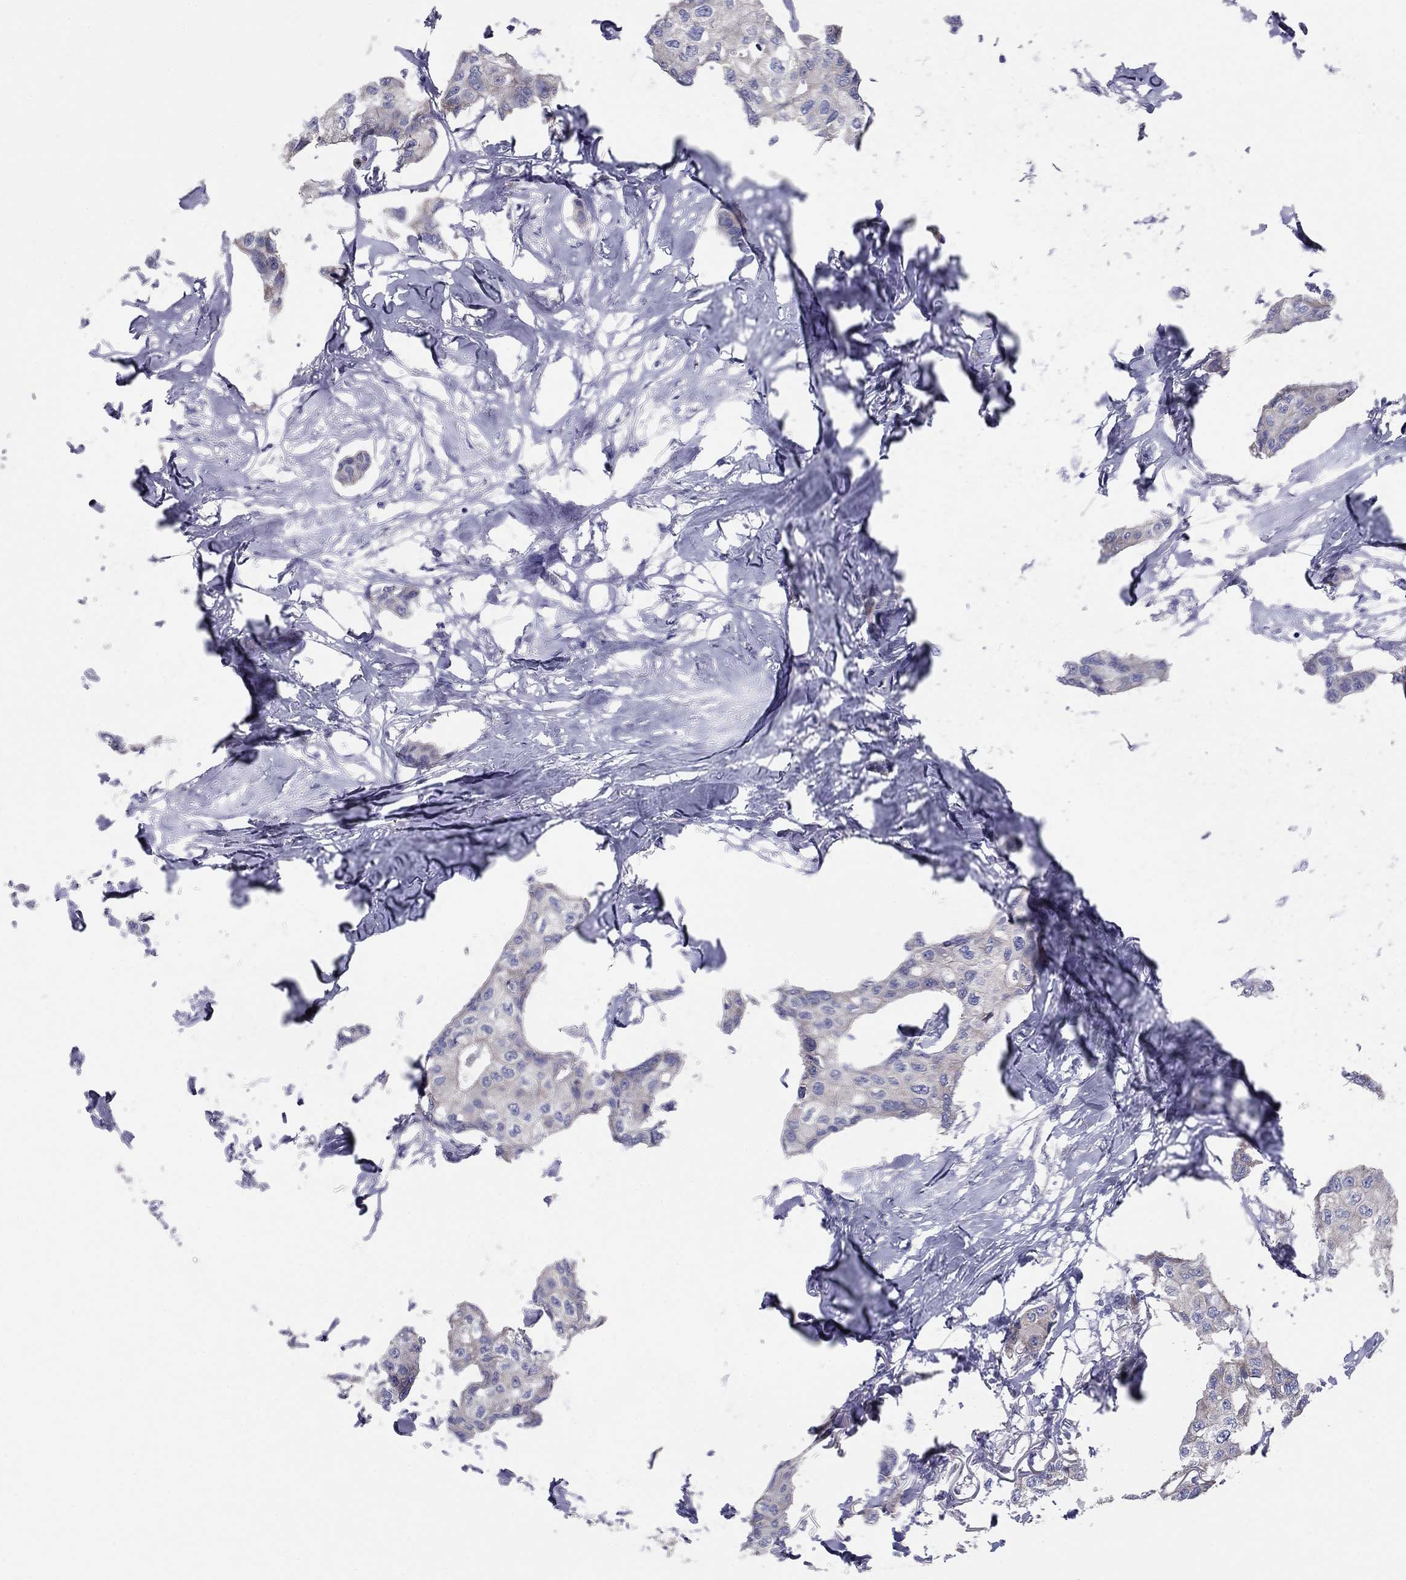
{"staining": {"intensity": "moderate", "quantity": "<25%", "location": "cytoplasmic/membranous"}, "tissue": "breast cancer", "cell_type": "Tumor cells", "image_type": "cancer", "snomed": [{"axis": "morphology", "description": "Duct carcinoma"}, {"axis": "topography", "description": "Breast"}], "caption": "The histopathology image displays immunohistochemical staining of breast cancer (invasive ductal carcinoma). There is moderate cytoplasmic/membranous positivity is present in about <25% of tumor cells.", "gene": "EMP2", "patient": {"sex": "female", "age": 80}}